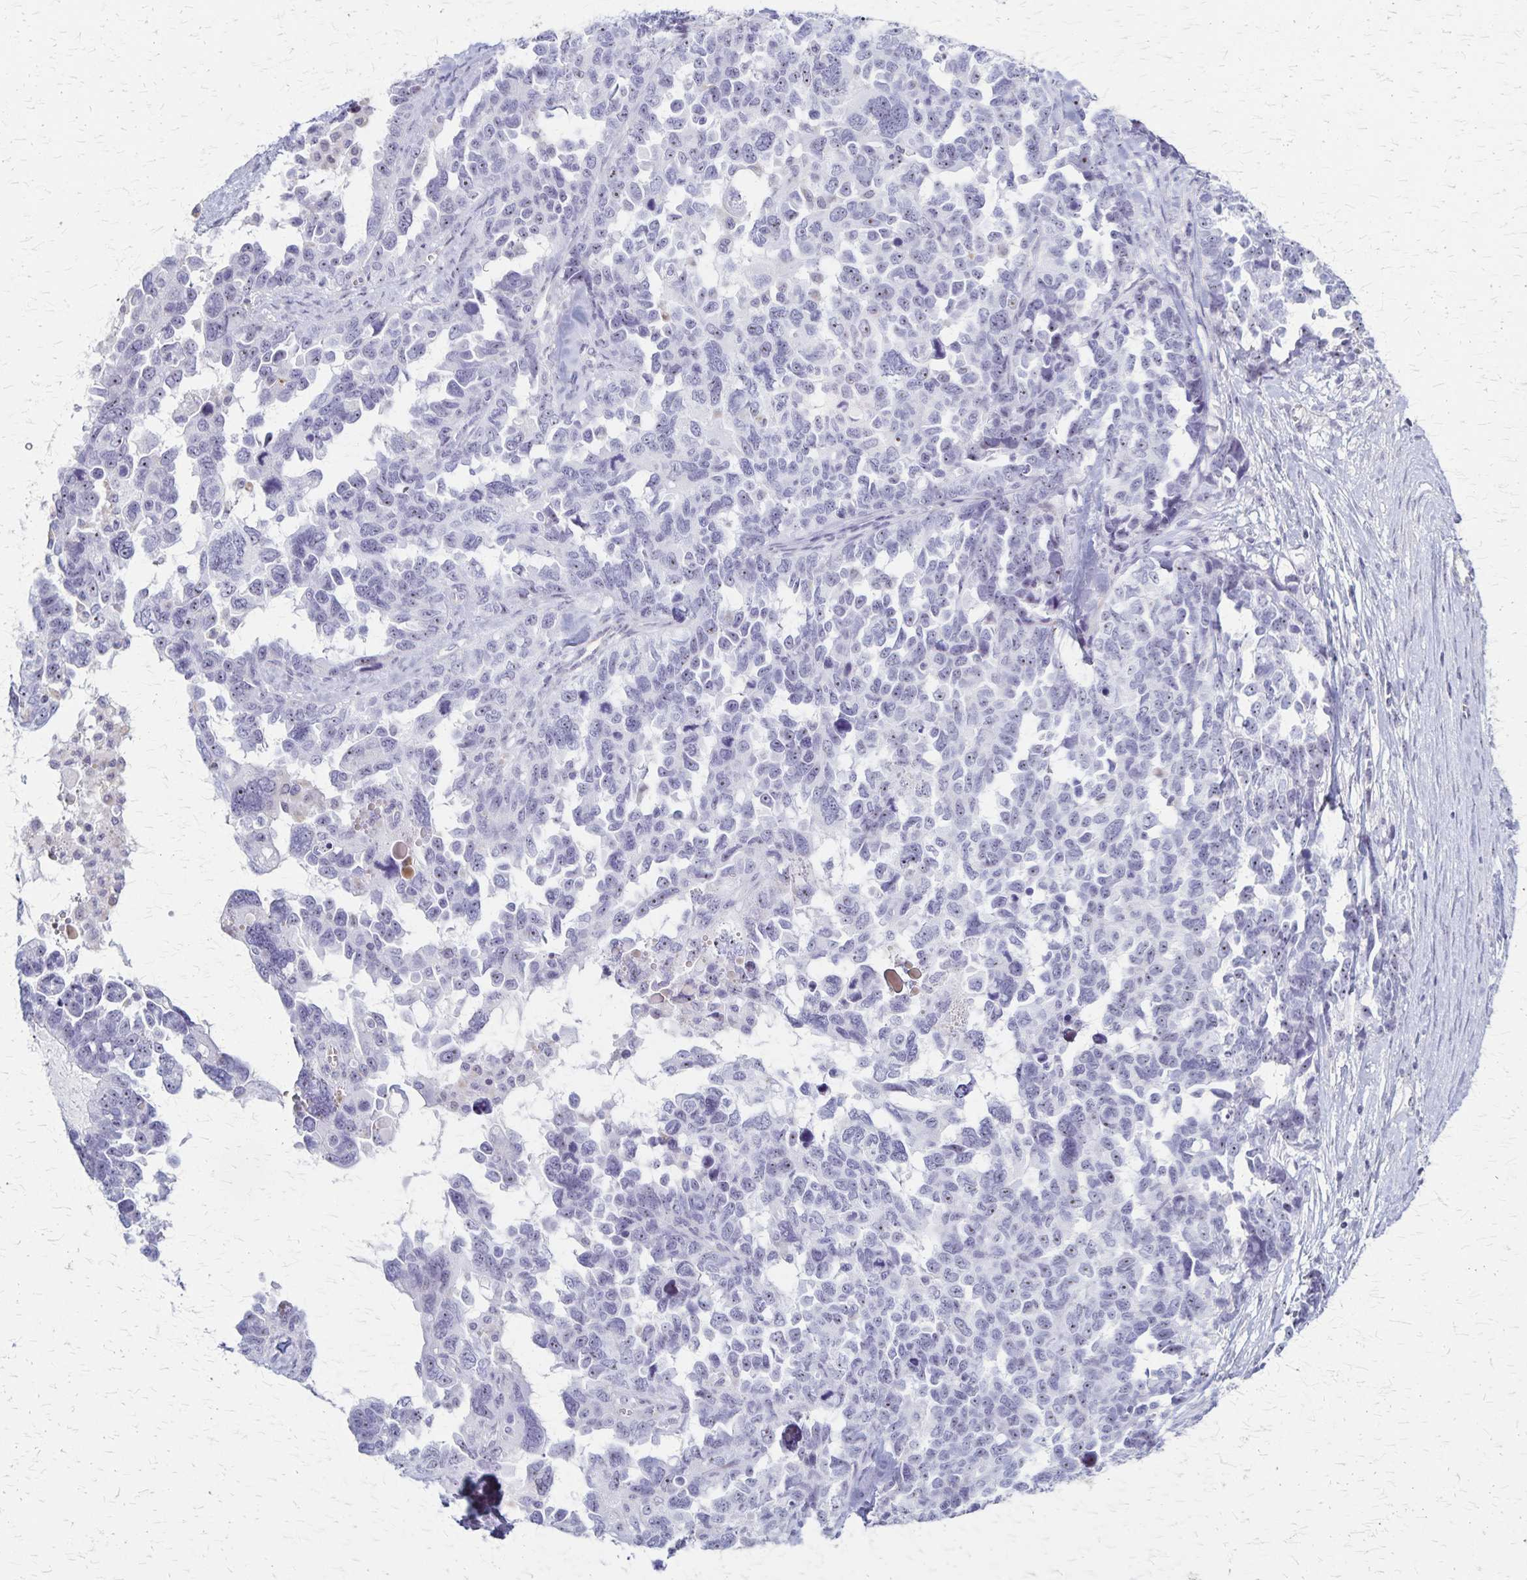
{"staining": {"intensity": "negative", "quantity": "none", "location": "none"}, "tissue": "ovarian cancer", "cell_type": "Tumor cells", "image_type": "cancer", "snomed": [{"axis": "morphology", "description": "Cystadenocarcinoma, serous, NOS"}, {"axis": "topography", "description": "Ovary"}], "caption": "This photomicrograph is of ovarian cancer (serous cystadenocarcinoma) stained with IHC to label a protein in brown with the nuclei are counter-stained blue. There is no positivity in tumor cells. The staining was performed using DAB to visualize the protein expression in brown, while the nuclei were stained in blue with hematoxylin (Magnification: 20x).", "gene": "DLK2", "patient": {"sex": "female", "age": 69}}